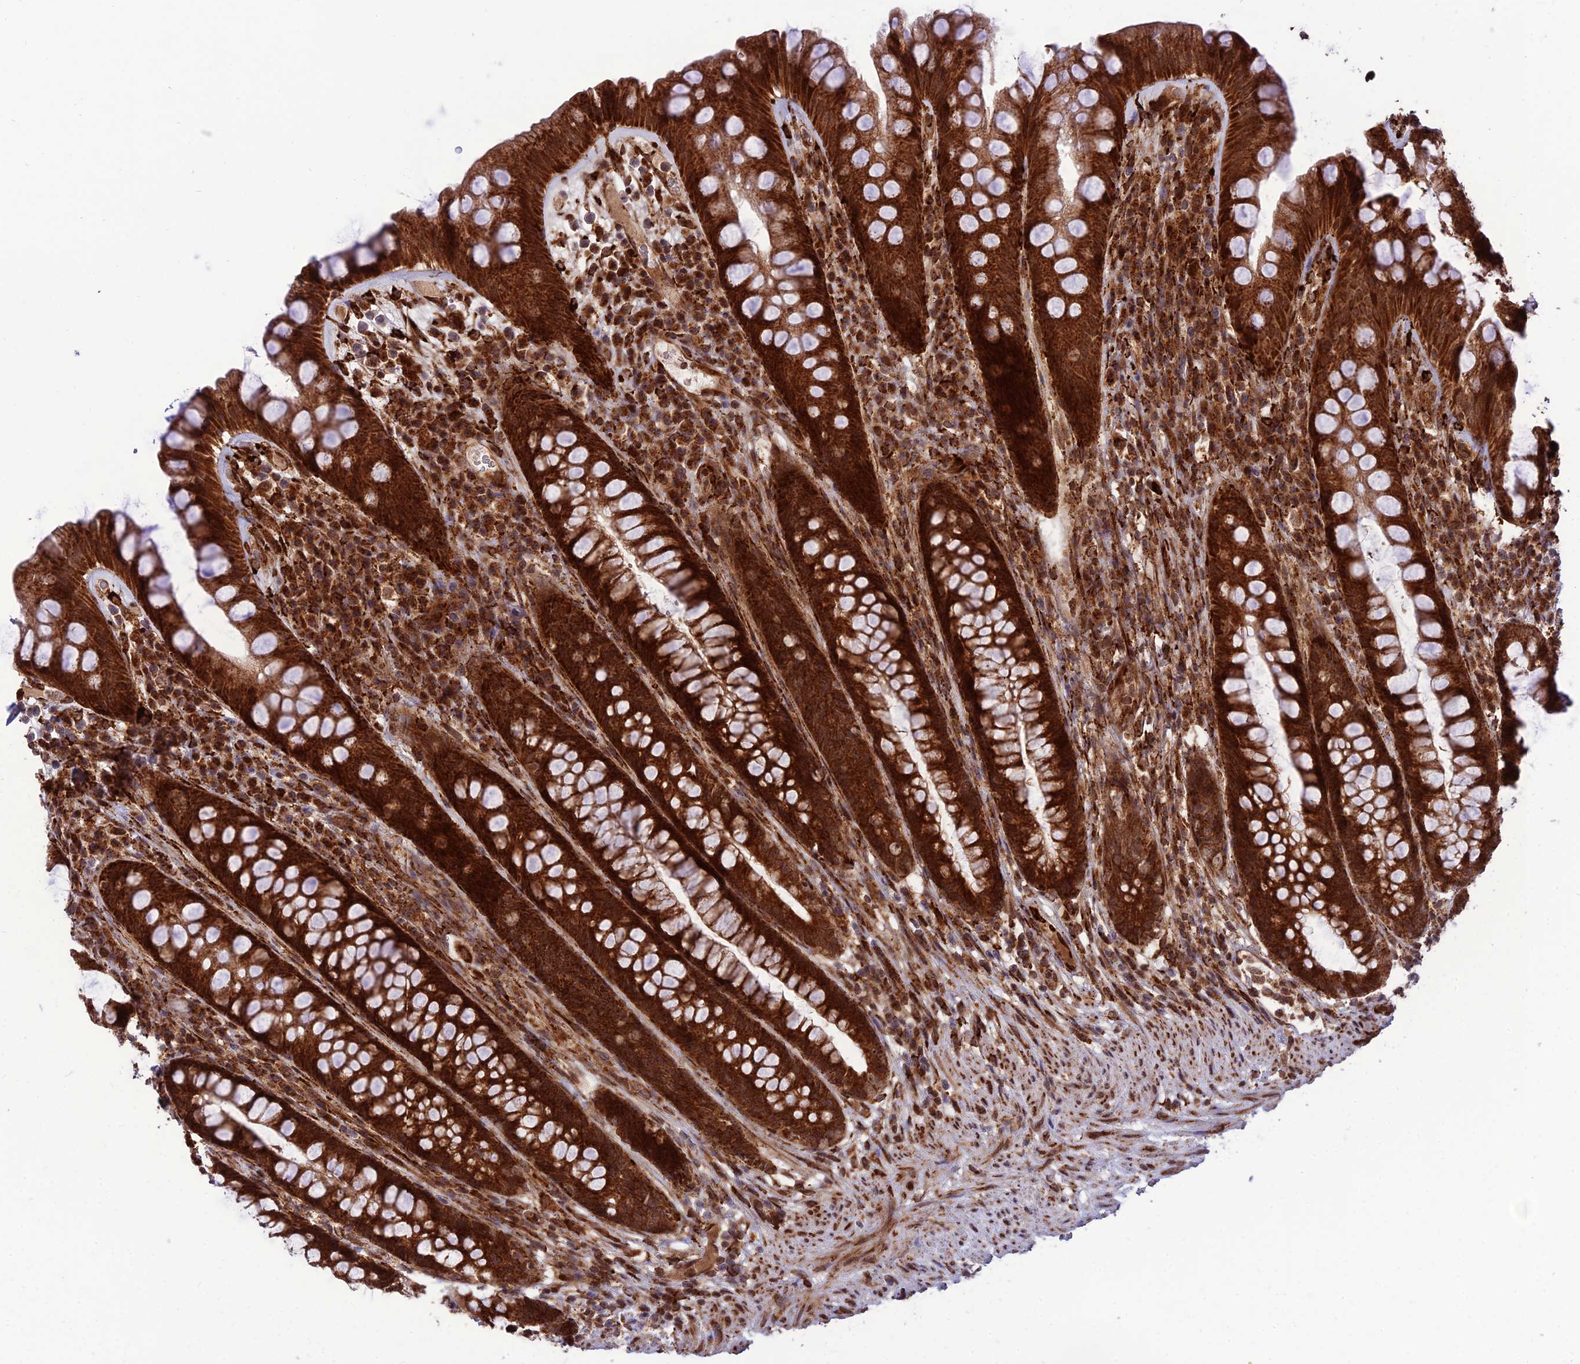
{"staining": {"intensity": "strong", "quantity": ">75%", "location": "cytoplasmic/membranous"}, "tissue": "rectum", "cell_type": "Glandular cells", "image_type": "normal", "snomed": [{"axis": "morphology", "description": "Normal tissue, NOS"}, {"axis": "topography", "description": "Rectum"}], "caption": "IHC (DAB) staining of benign human rectum displays strong cytoplasmic/membranous protein positivity in about >75% of glandular cells. Using DAB (3,3'-diaminobenzidine) (brown) and hematoxylin (blue) stains, captured at high magnification using brightfield microscopy.", "gene": "CRTAP", "patient": {"sex": "male", "age": 74}}